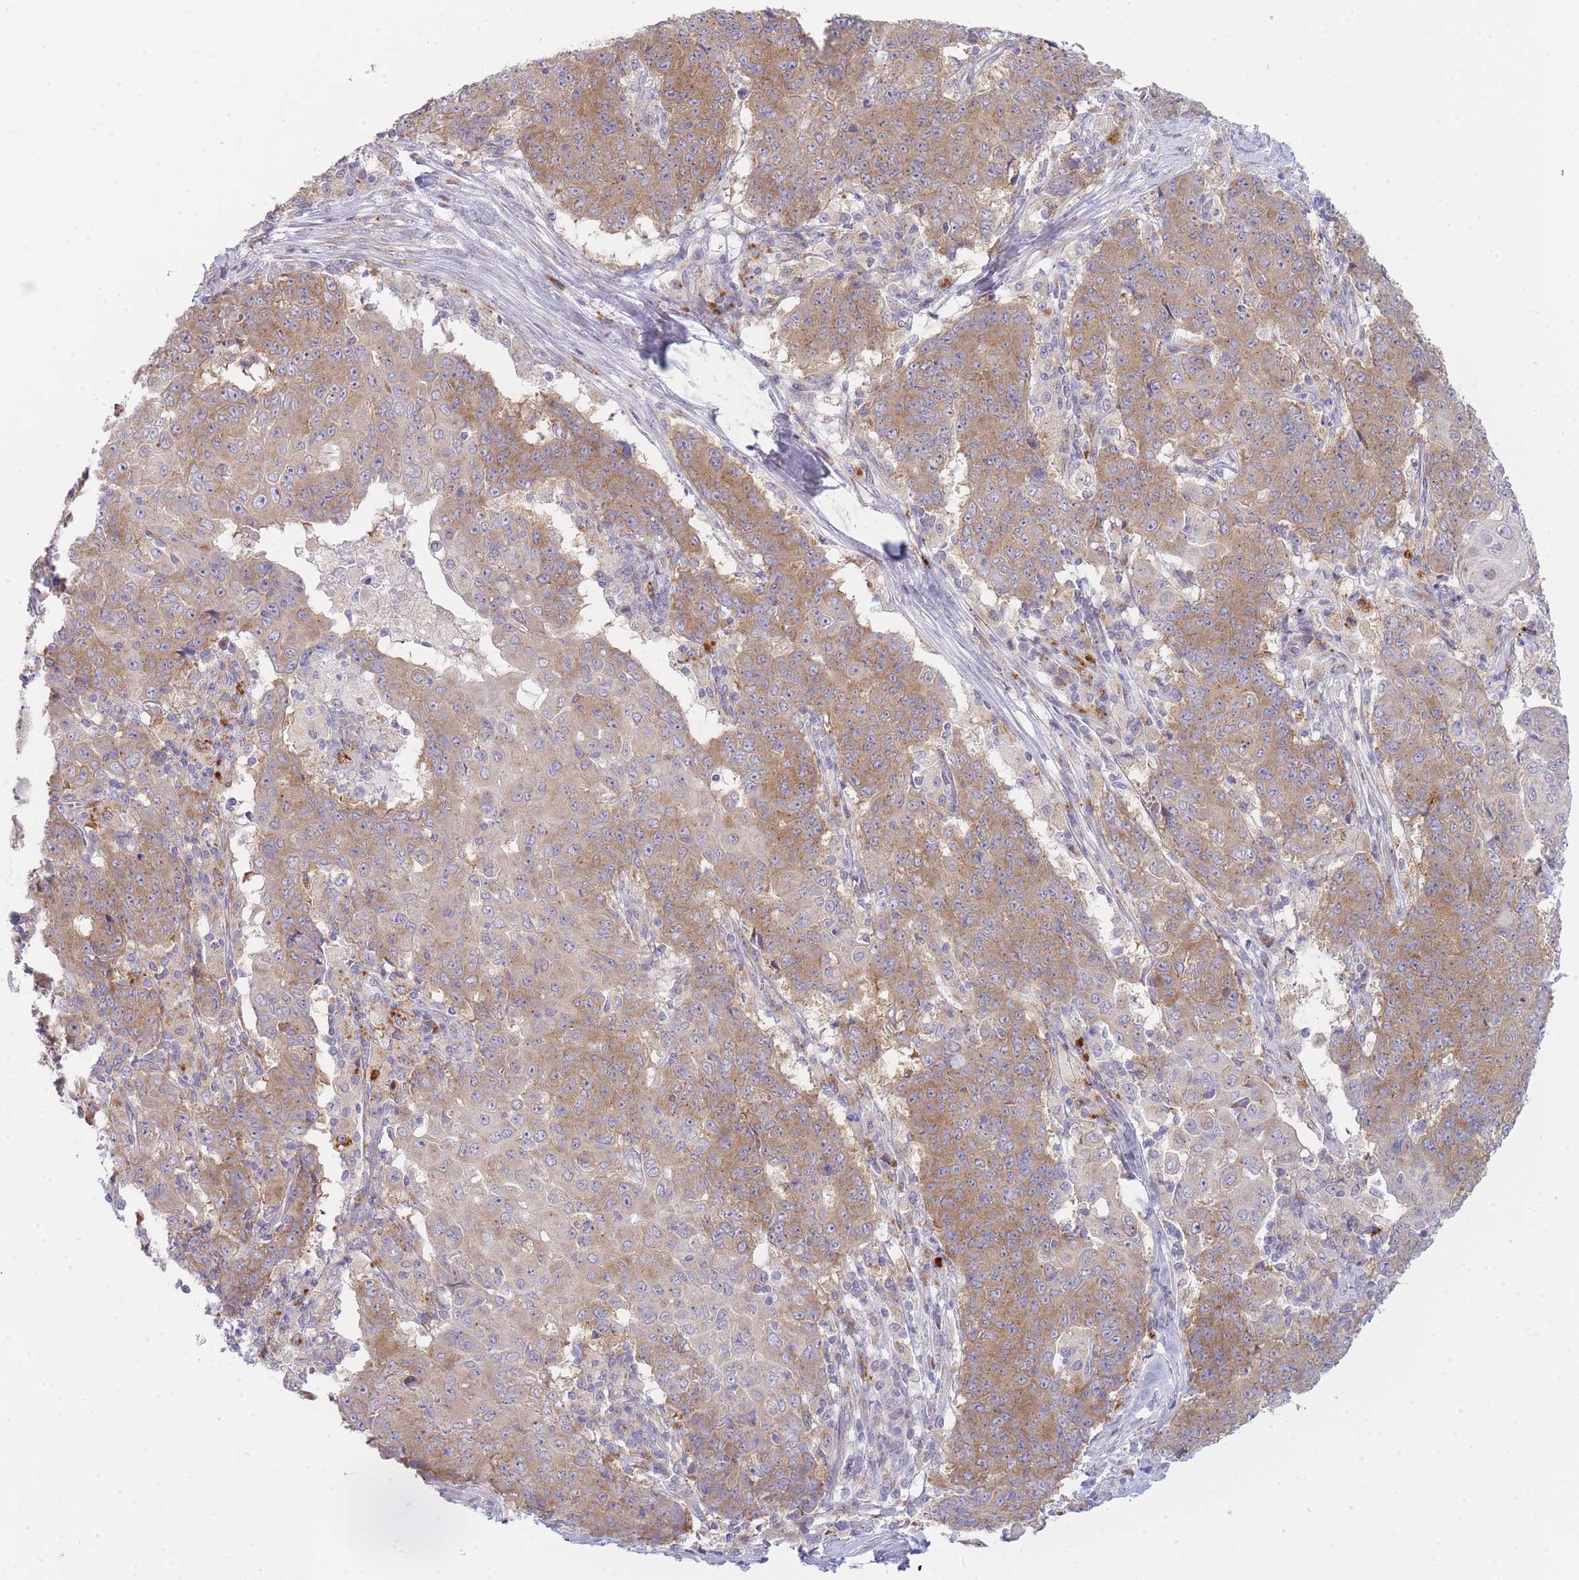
{"staining": {"intensity": "moderate", "quantity": ">75%", "location": "cytoplasmic/membranous"}, "tissue": "ovarian cancer", "cell_type": "Tumor cells", "image_type": "cancer", "snomed": [{"axis": "morphology", "description": "Carcinoma, endometroid"}, {"axis": "topography", "description": "Ovary"}], "caption": "Ovarian endometroid carcinoma tissue shows moderate cytoplasmic/membranous positivity in about >75% of tumor cells (IHC, brightfield microscopy, high magnification).", "gene": "OR5L2", "patient": {"sex": "female", "age": 42}}